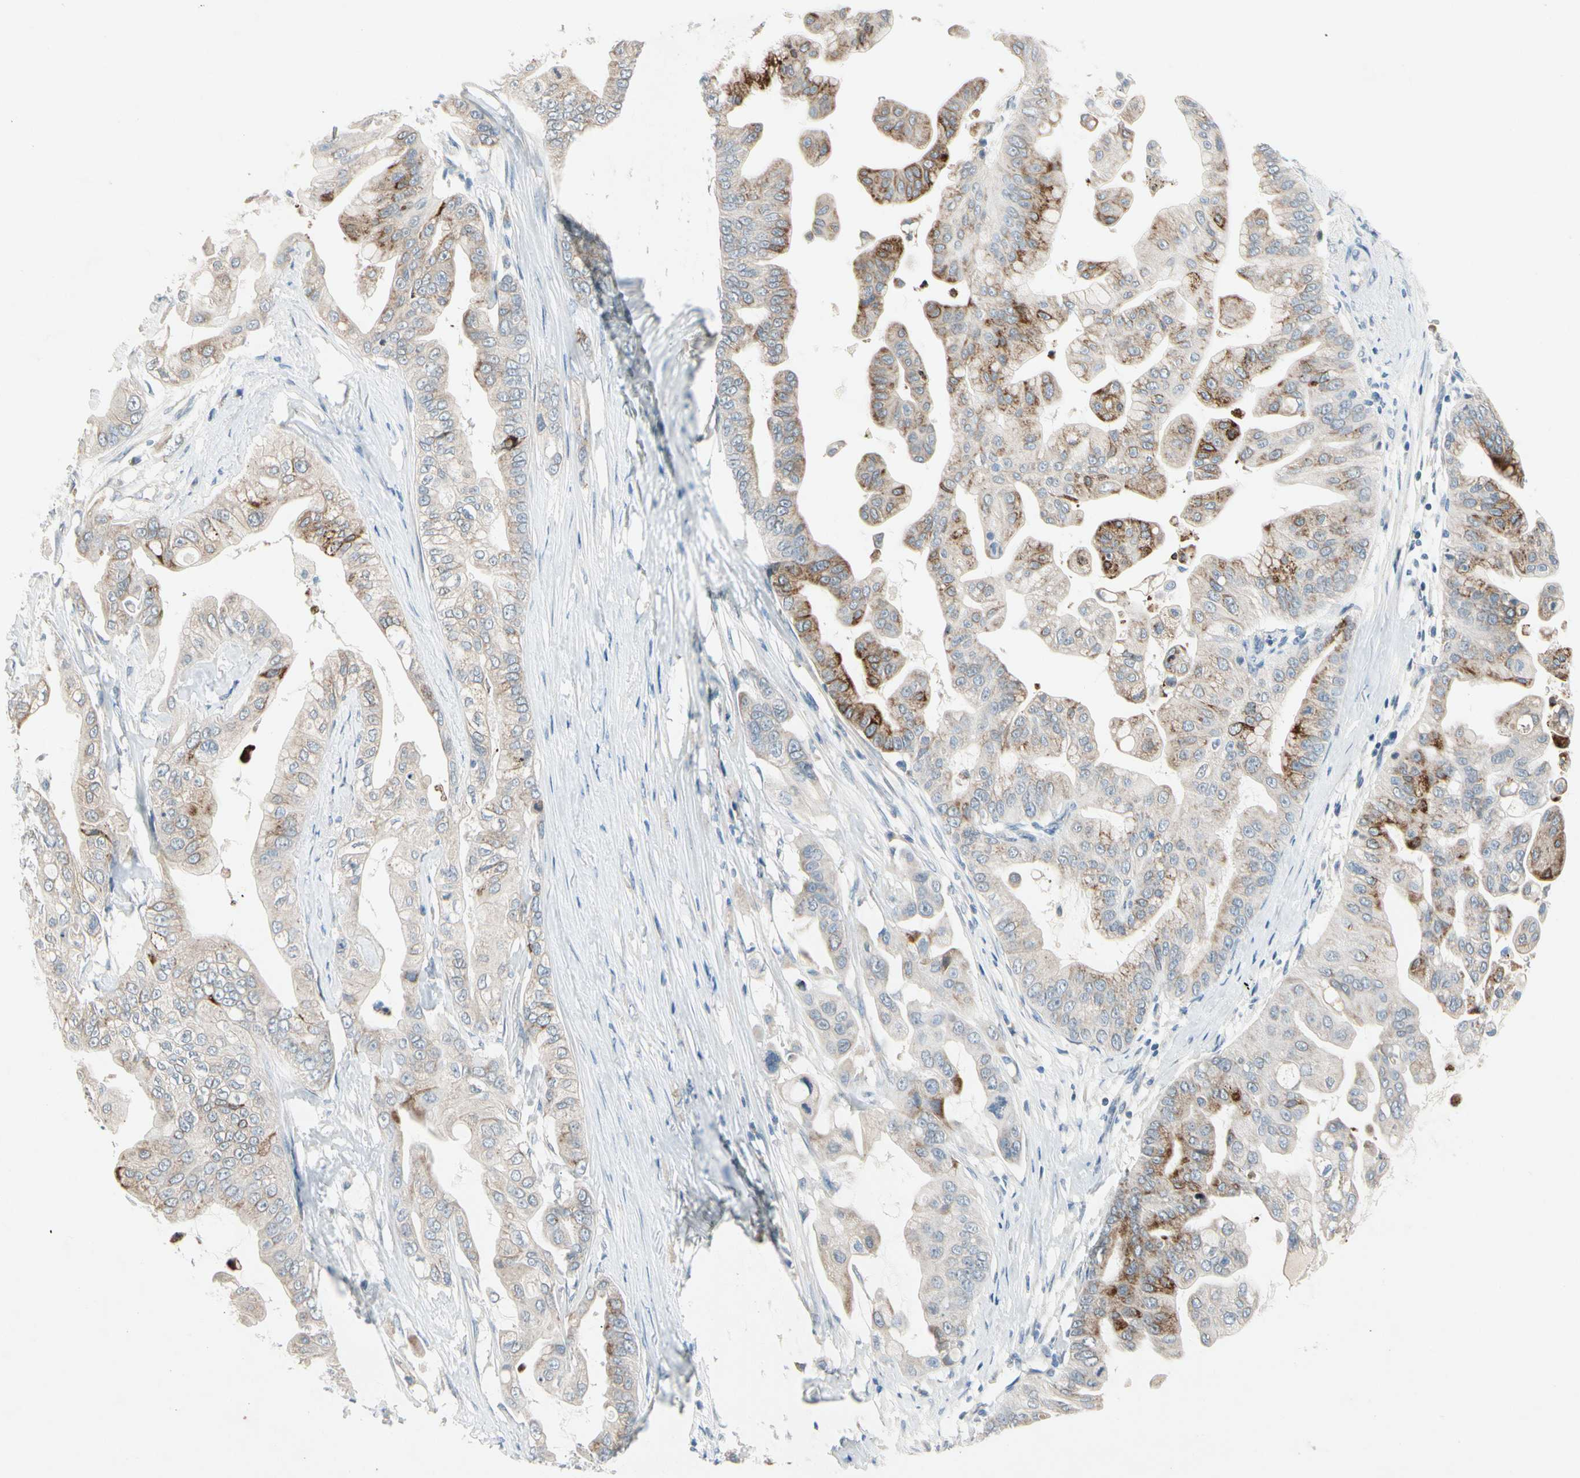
{"staining": {"intensity": "moderate", "quantity": "<25%", "location": "cytoplasmic/membranous"}, "tissue": "pancreatic cancer", "cell_type": "Tumor cells", "image_type": "cancer", "snomed": [{"axis": "morphology", "description": "Adenocarcinoma, NOS"}, {"axis": "topography", "description": "Pancreas"}], "caption": "Pancreatic cancer stained for a protein reveals moderate cytoplasmic/membranous positivity in tumor cells.", "gene": "PIP5K1B", "patient": {"sex": "female", "age": 75}}